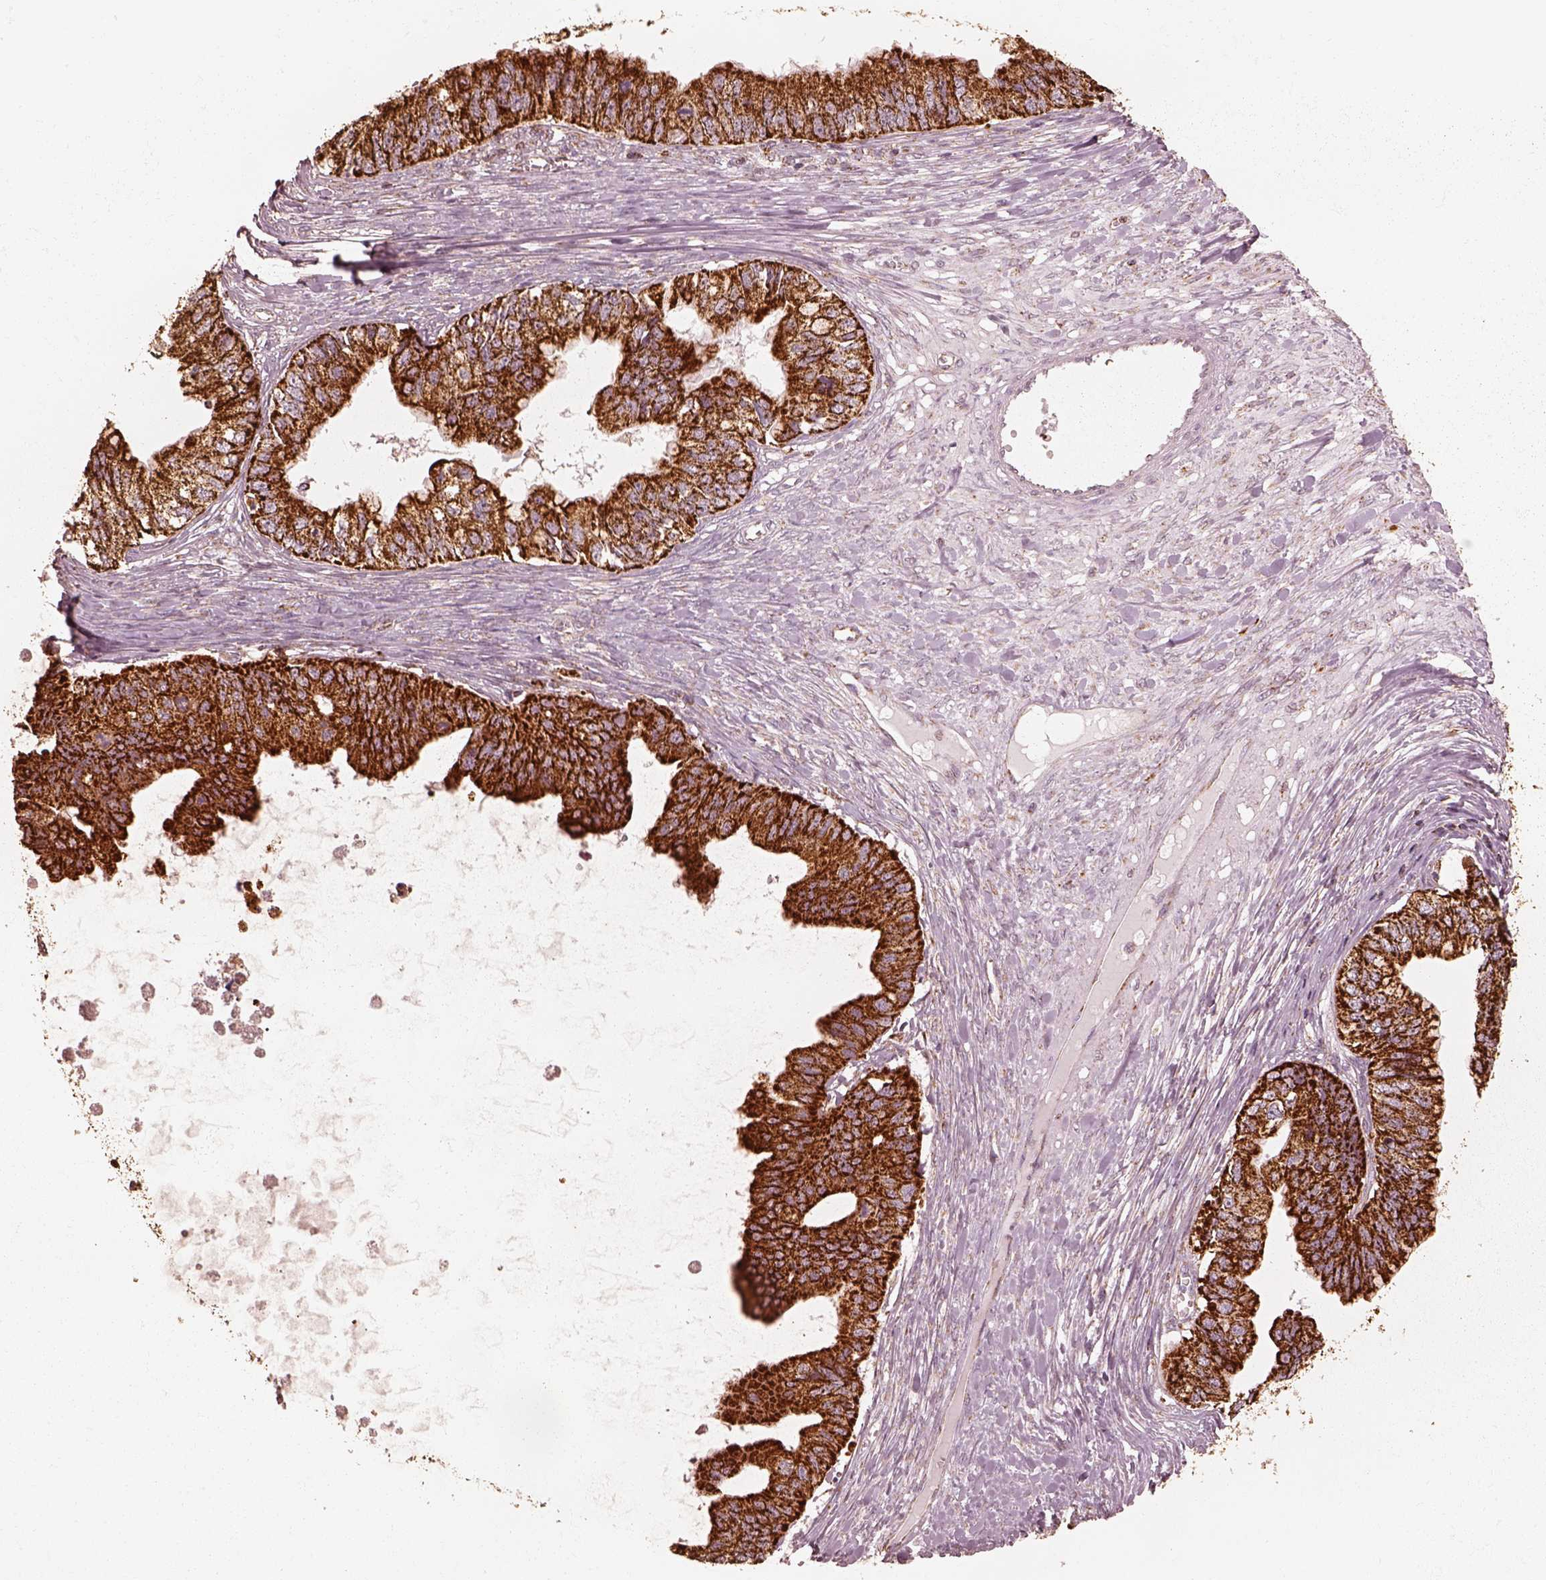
{"staining": {"intensity": "strong", "quantity": ">75%", "location": "cytoplasmic/membranous"}, "tissue": "ovarian cancer", "cell_type": "Tumor cells", "image_type": "cancer", "snomed": [{"axis": "morphology", "description": "Cystadenocarcinoma, mucinous, NOS"}, {"axis": "topography", "description": "Ovary"}], "caption": "The photomicrograph reveals a brown stain indicating the presence of a protein in the cytoplasmic/membranous of tumor cells in ovarian cancer.", "gene": "ENTPD6", "patient": {"sex": "female", "age": 76}}